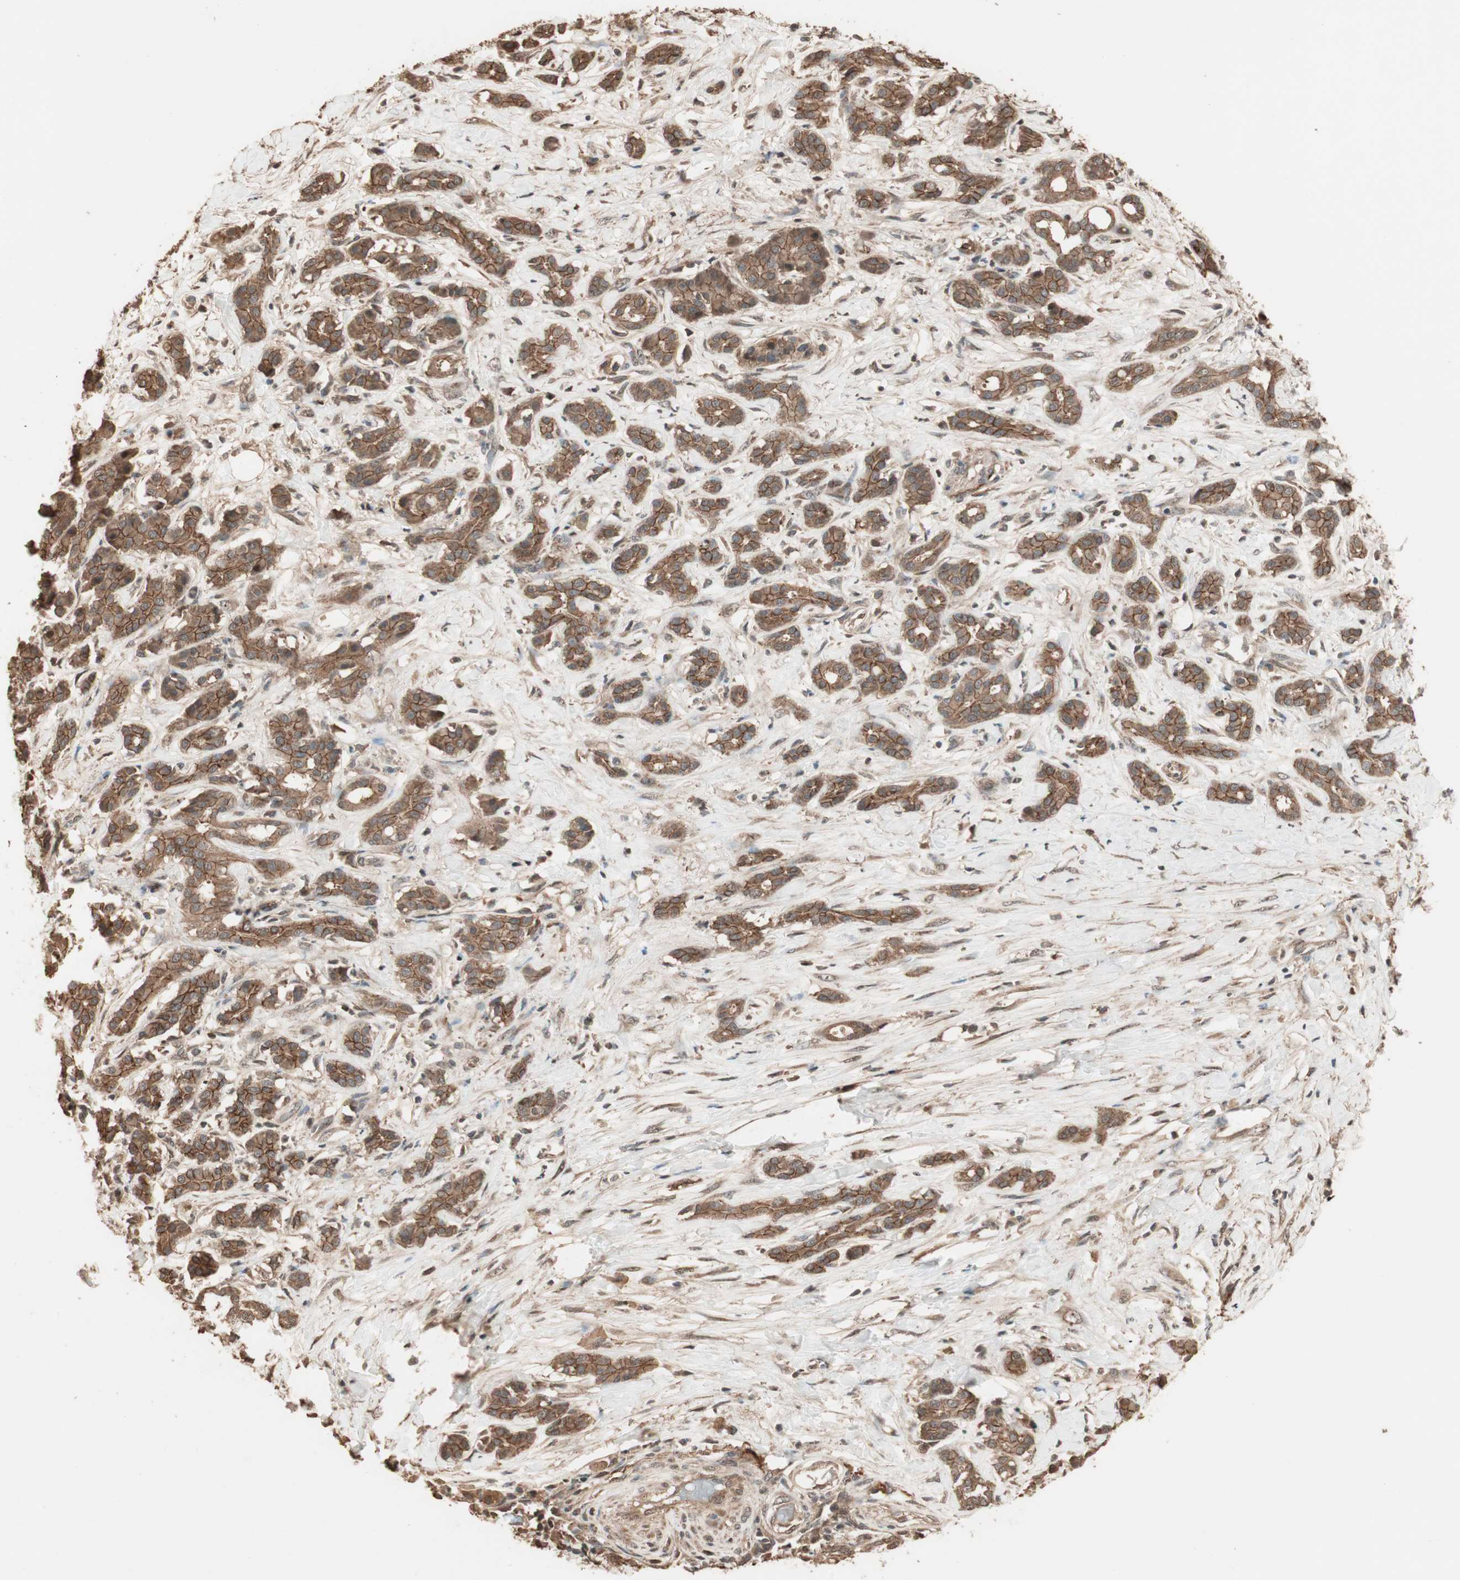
{"staining": {"intensity": "strong", "quantity": ">75%", "location": "cytoplasmic/membranous"}, "tissue": "pancreatic cancer", "cell_type": "Tumor cells", "image_type": "cancer", "snomed": [{"axis": "morphology", "description": "Adenocarcinoma, NOS"}, {"axis": "topography", "description": "Pancreas"}], "caption": "A brown stain shows strong cytoplasmic/membranous staining of a protein in human pancreatic cancer tumor cells.", "gene": "USP20", "patient": {"sex": "male", "age": 41}}